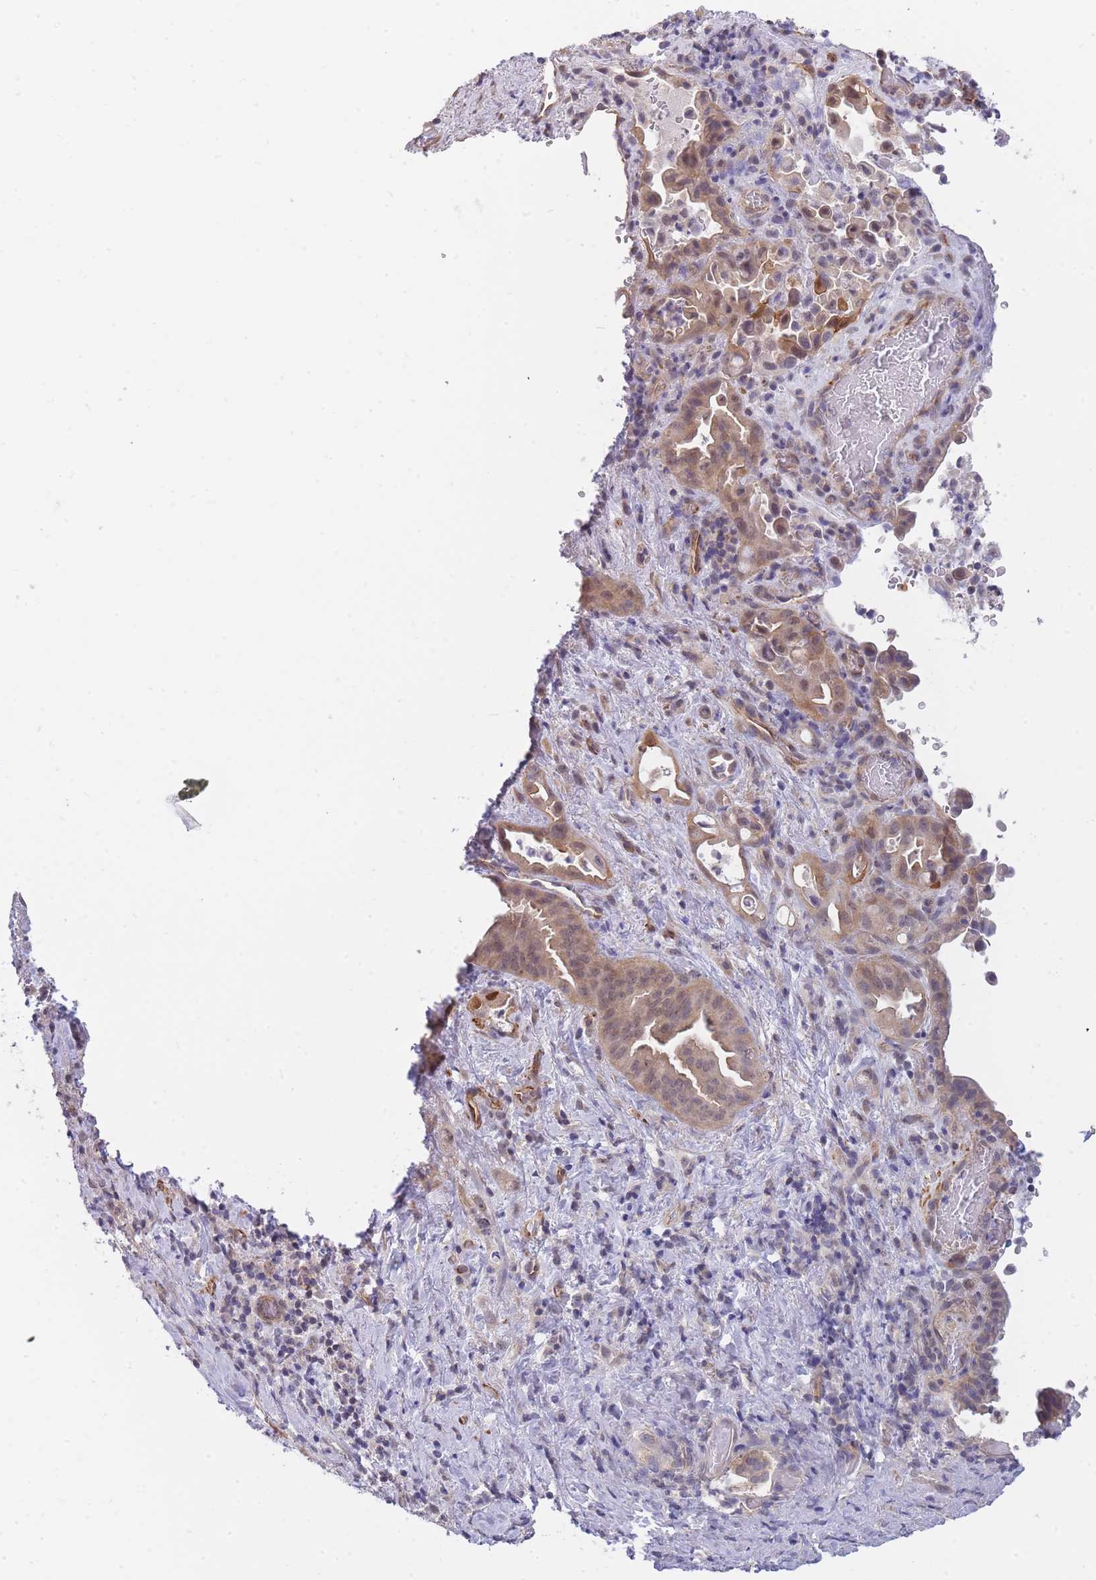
{"staining": {"intensity": "moderate", "quantity": ">75%", "location": "cytoplasmic/membranous,nuclear"}, "tissue": "liver cancer", "cell_type": "Tumor cells", "image_type": "cancer", "snomed": [{"axis": "morphology", "description": "Cholangiocarcinoma"}, {"axis": "topography", "description": "Liver"}], "caption": "The photomicrograph demonstrates a brown stain indicating the presence of a protein in the cytoplasmic/membranous and nuclear of tumor cells in liver cancer.", "gene": "C19orf25", "patient": {"sex": "female", "age": 68}}